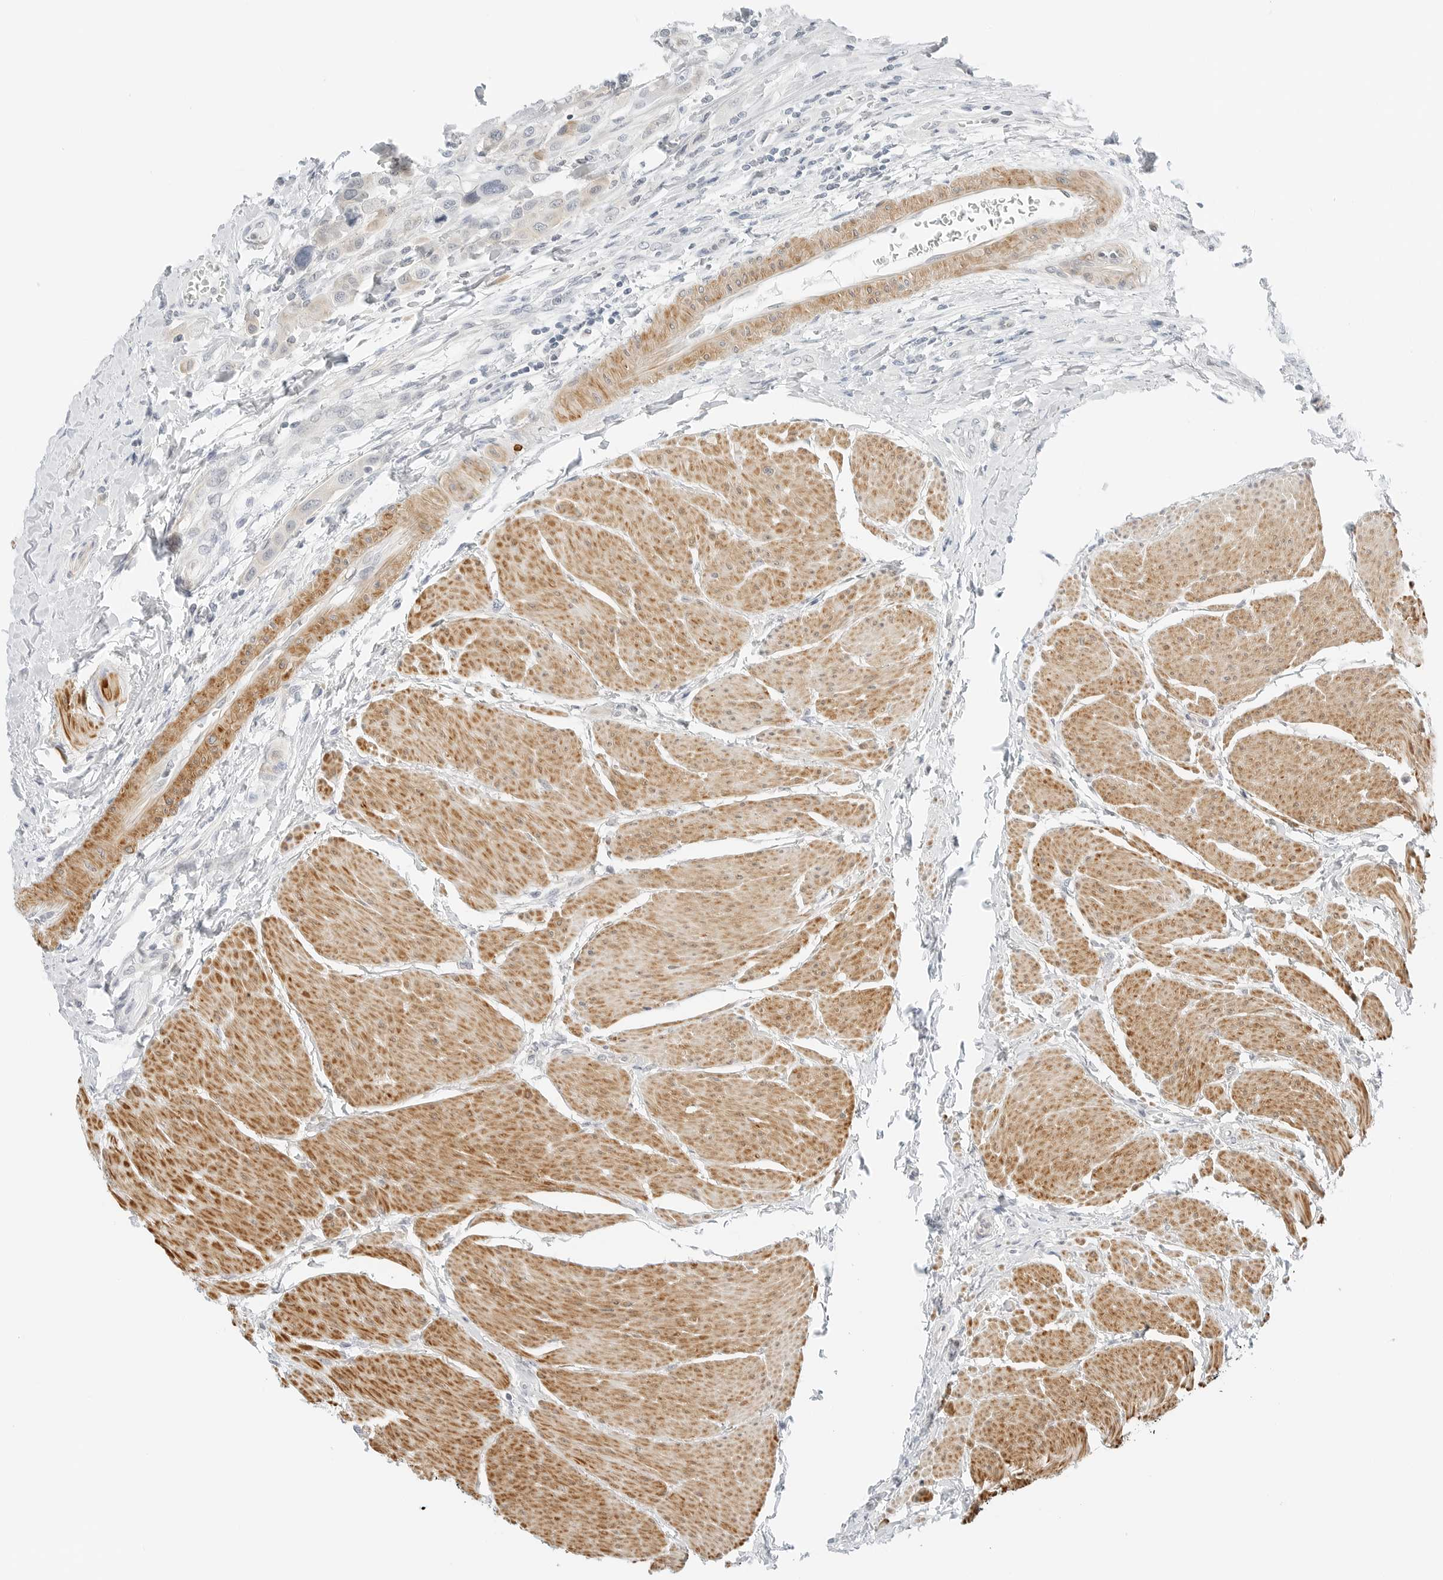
{"staining": {"intensity": "weak", "quantity": "<25%", "location": "cytoplasmic/membranous"}, "tissue": "urothelial cancer", "cell_type": "Tumor cells", "image_type": "cancer", "snomed": [{"axis": "morphology", "description": "Urothelial carcinoma, High grade"}, {"axis": "topography", "description": "Urinary bladder"}], "caption": "Micrograph shows no protein positivity in tumor cells of urothelial cancer tissue. (DAB IHC visualized using brightfield microscopy, high magnification).", "gene": "IQCC", "patient": {"sex": "male", "age": 50}}